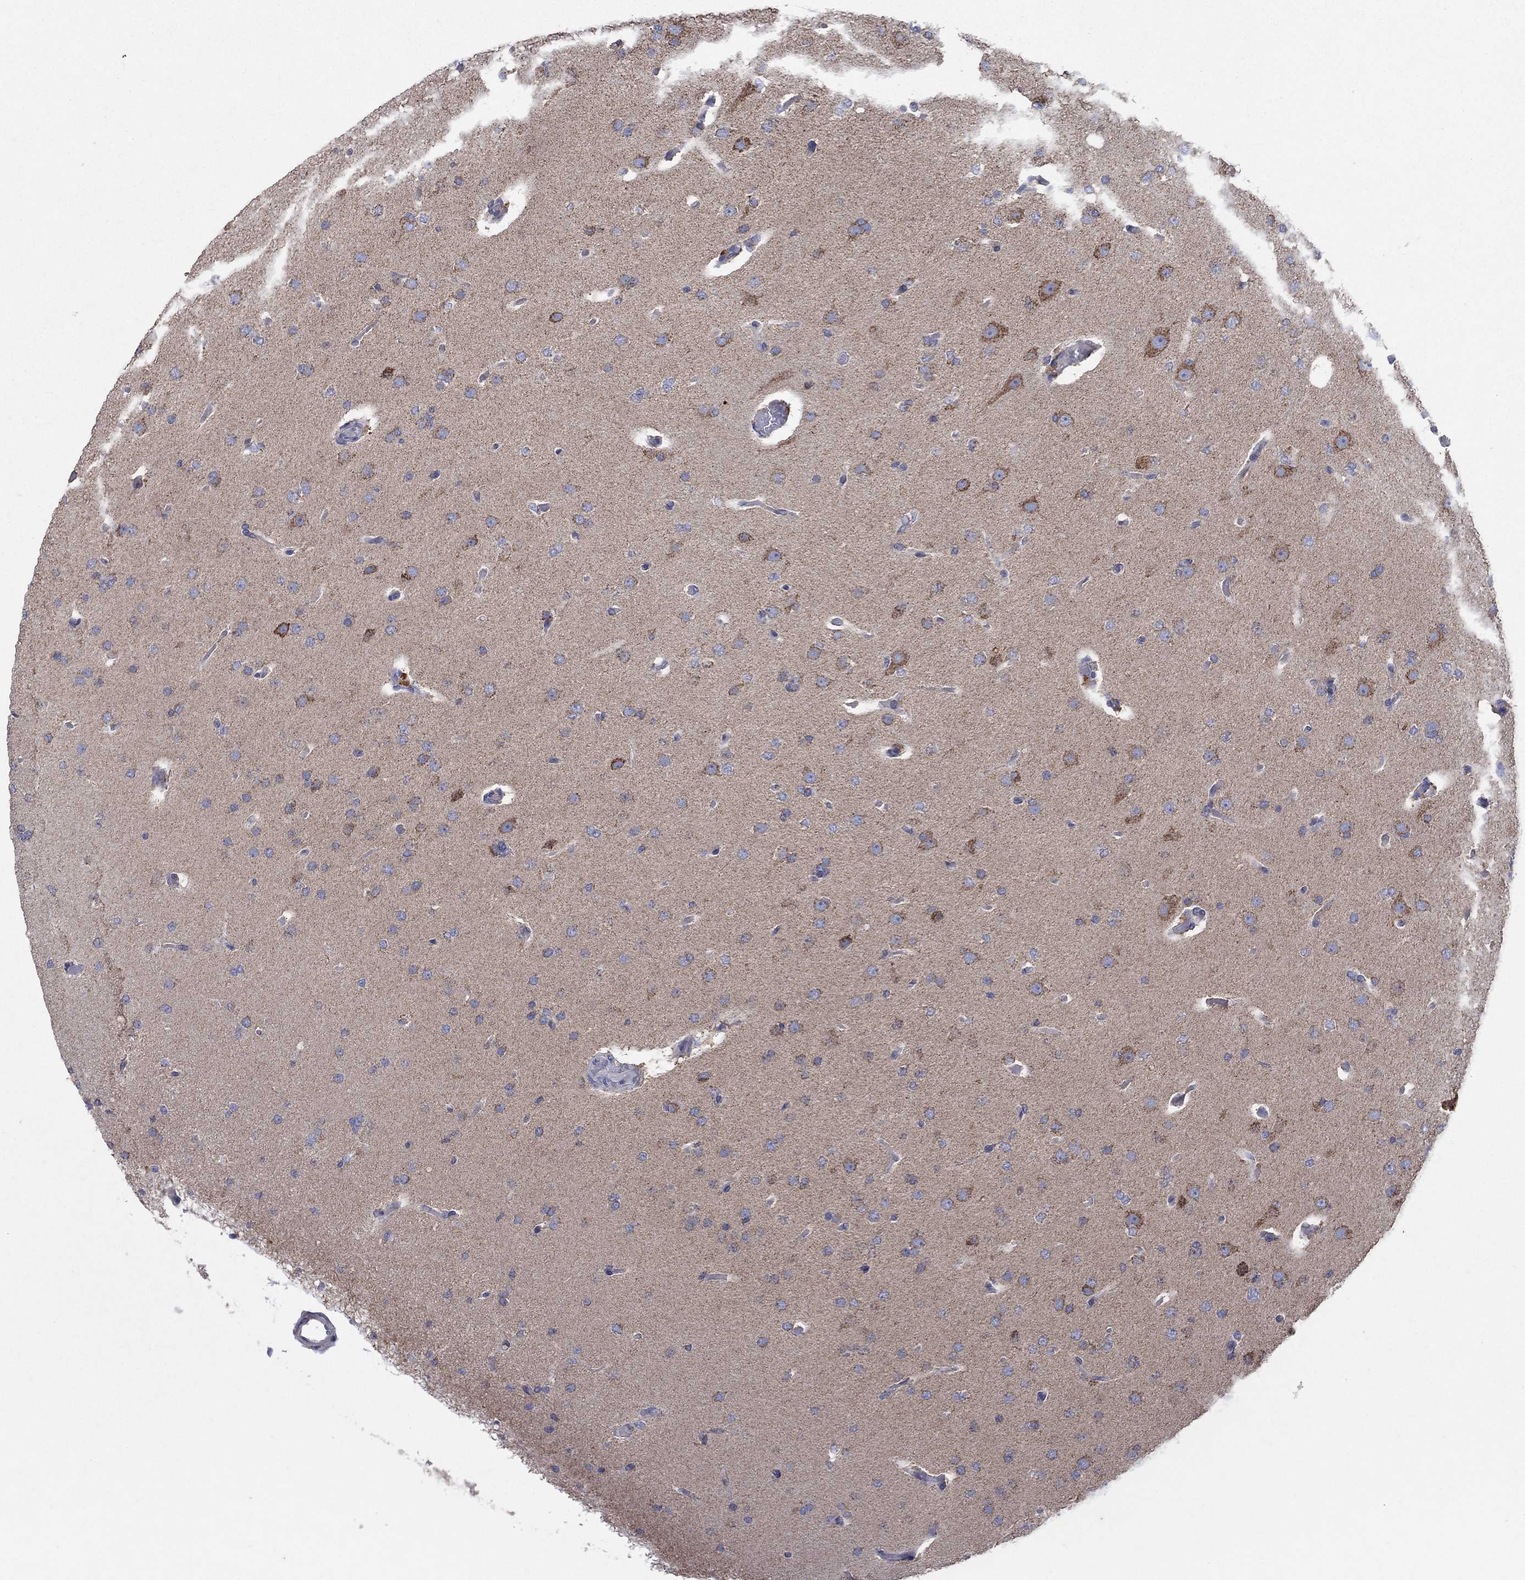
{"staining": {"intensity": "strong", "quantity": "<25%", "location": "cytoplasmic/membranous"}, "tissue": "glioma", "cell_type": "Tumor cells", "image_type": "cancer", "snomed": [{"axis": "morphology", "description": "Glioma, malignant, Low grade"}, {"axis": "topography", "description": "Brain"}], "caption": "Protein expression by IHC shows strong cytoplasmic/membranous staining in about <25% of tumor cells in malignant low-grade glioma. (DAB IHC with brightfield microscopy, high magnification).", "gene": "C9orf85", "patient": {"sex": "male", "age": 41}}